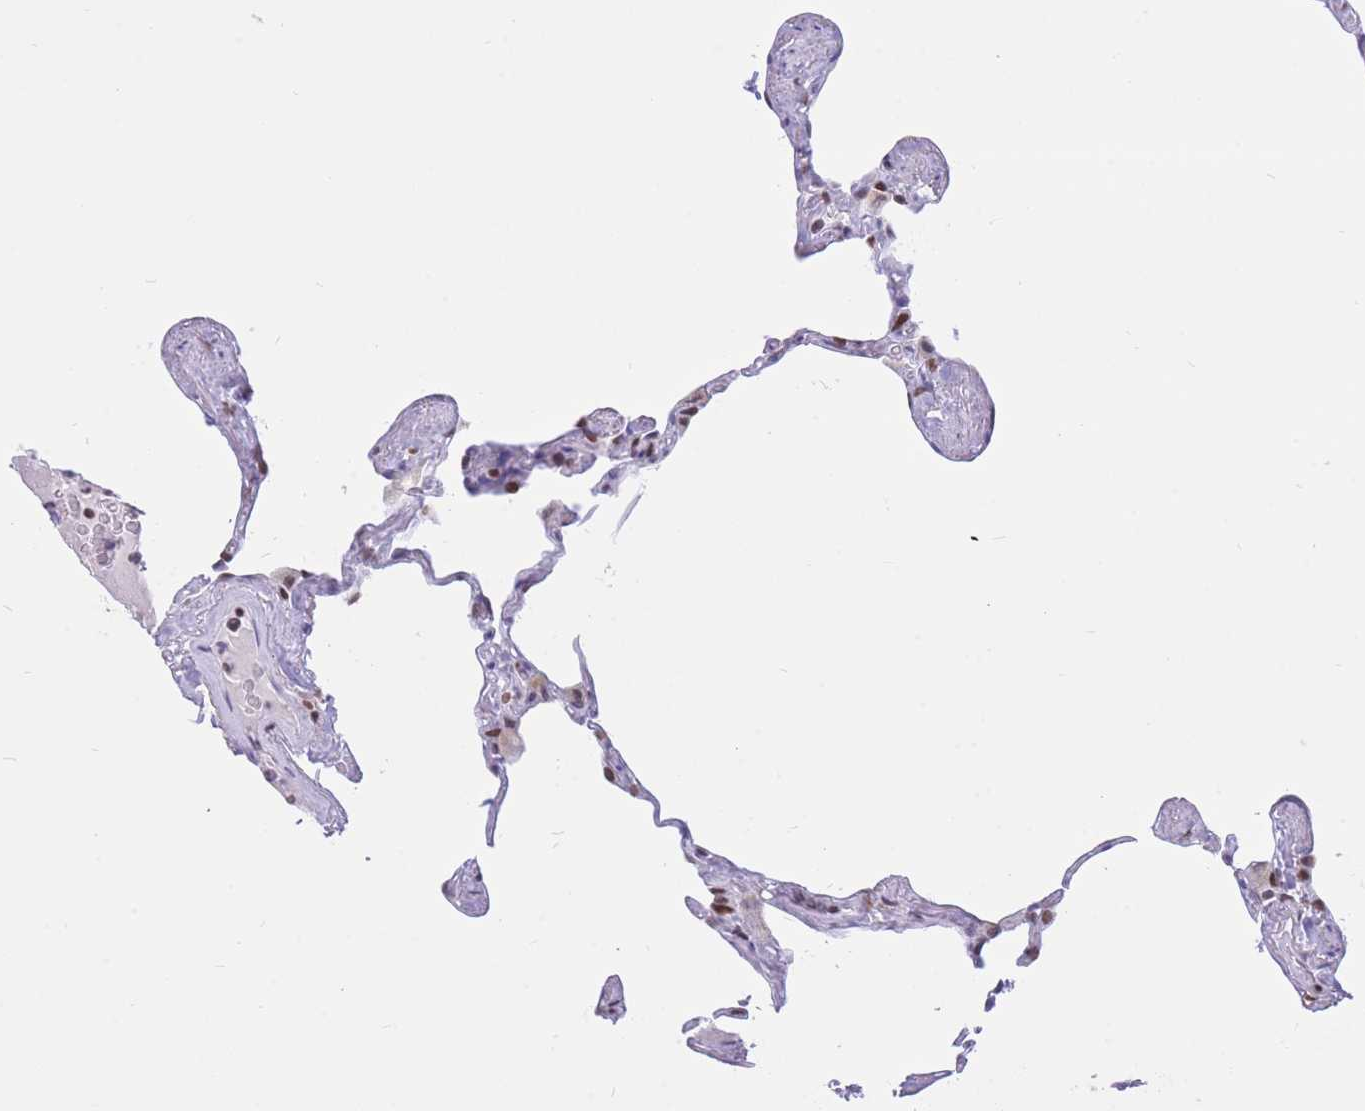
{"staining": {"intensity": "moderate", "quantity": "25%-75%", "location": "nuclear"}, "tissue": "lung", "cell_type": "Alveolar cells", "image_type": "normal", "snomed": [{"axis": "morphology", "description": "Normal tissue, NOS"}, {"axis": "topography", "description": "Lung"}], "caption": "The micrograph demonstrates a brown stain indicating the presence of a protein in the nuclear of alveolar cells in lung.", "gene": "HMGN1", "patient": {"sex": "male", "age": 65}}